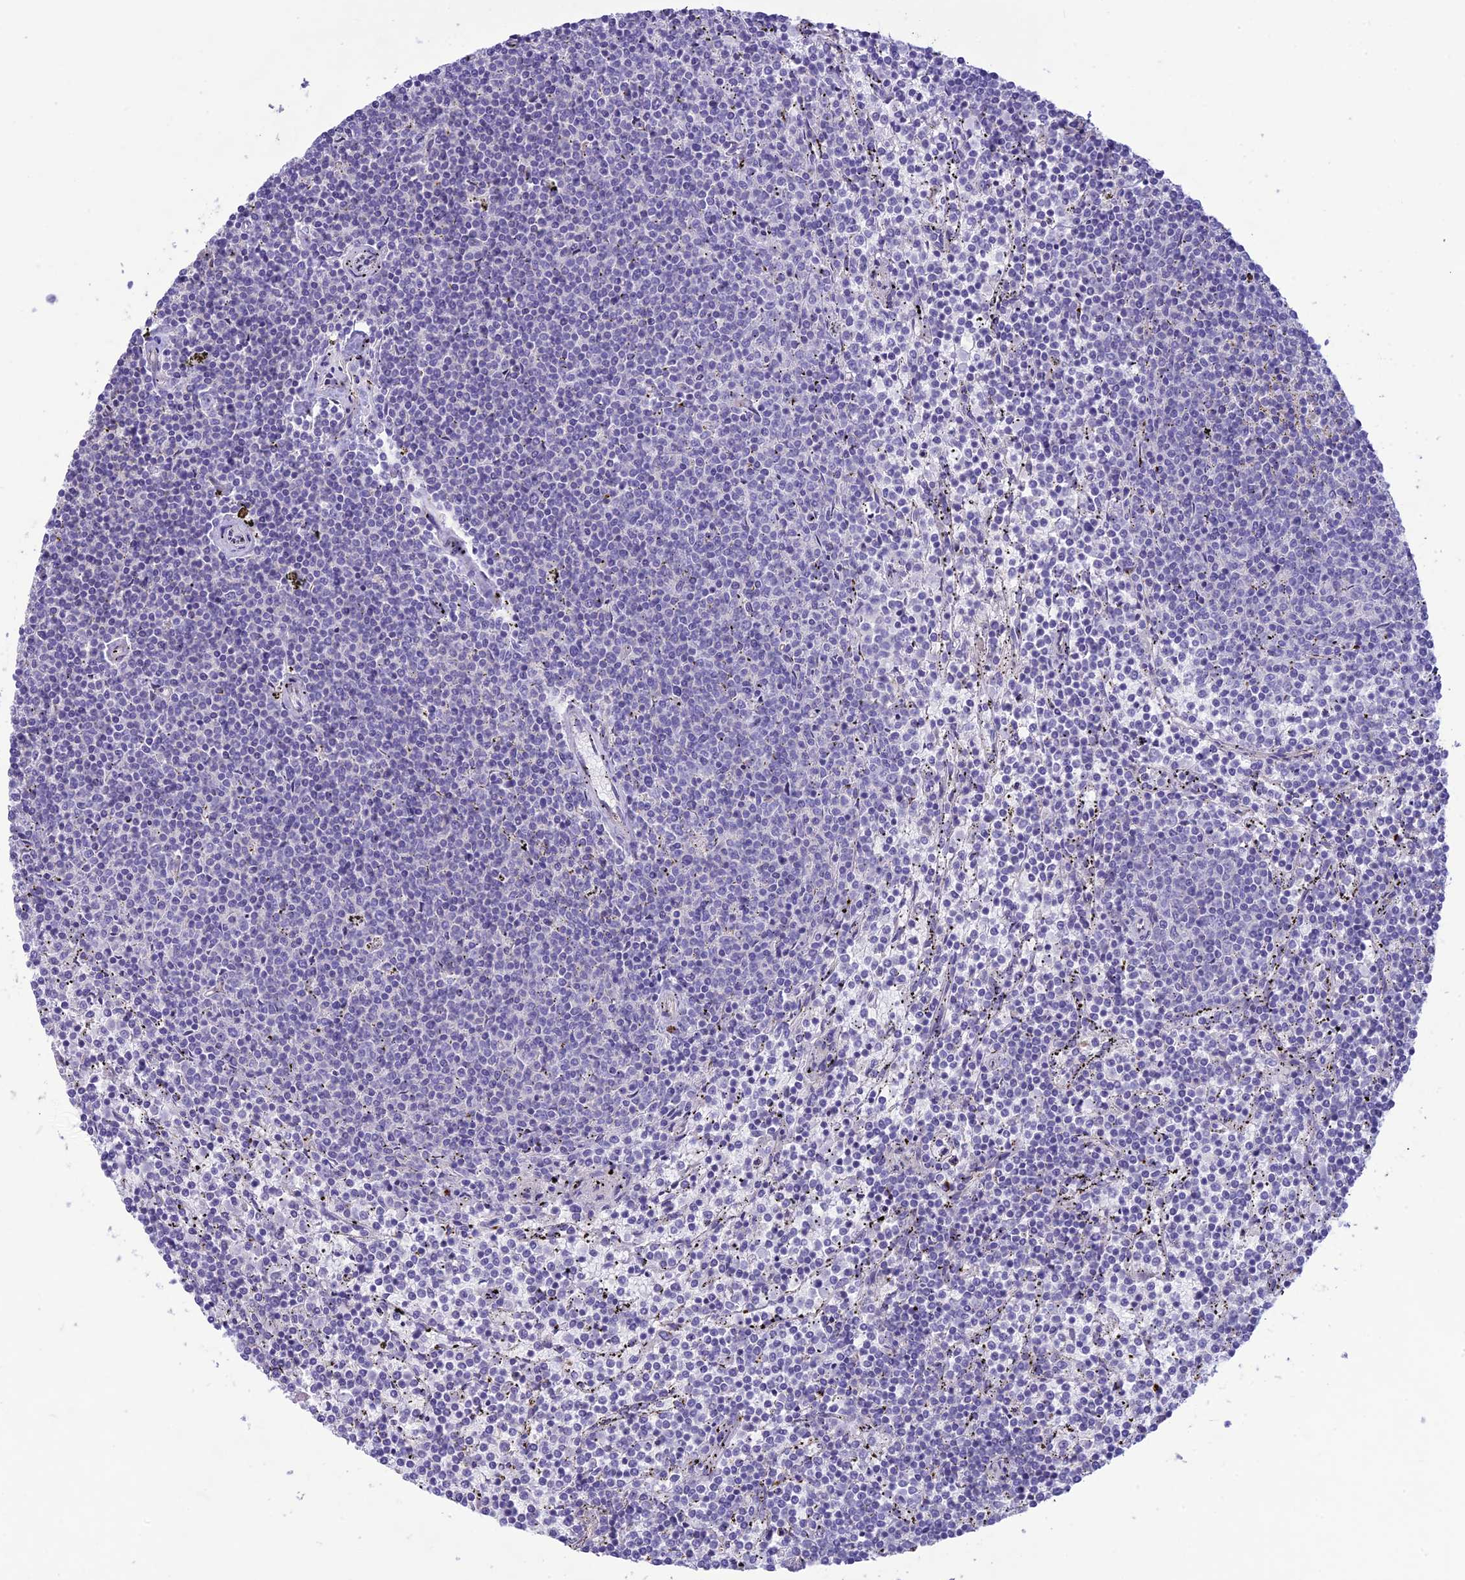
{"staining": {"intensity": "negative", "quantity": "none", "location": "none"}, "tissue": "lymphoma", "cell_type": "Tumor cells", "image_type": "cancer", "snomed": [{"axis": "morphology", "description": "Malignant lymphoma, non-Hodgkin's type, Low grade"}, {"axis": "topography", "description": "Spleen"}], "caption": "Photomicrograph shows no protein positivity in tumor cells of lymphoma tissue.", "gene": "DHDH", "patient": {"sex": "female", "age": 50}}